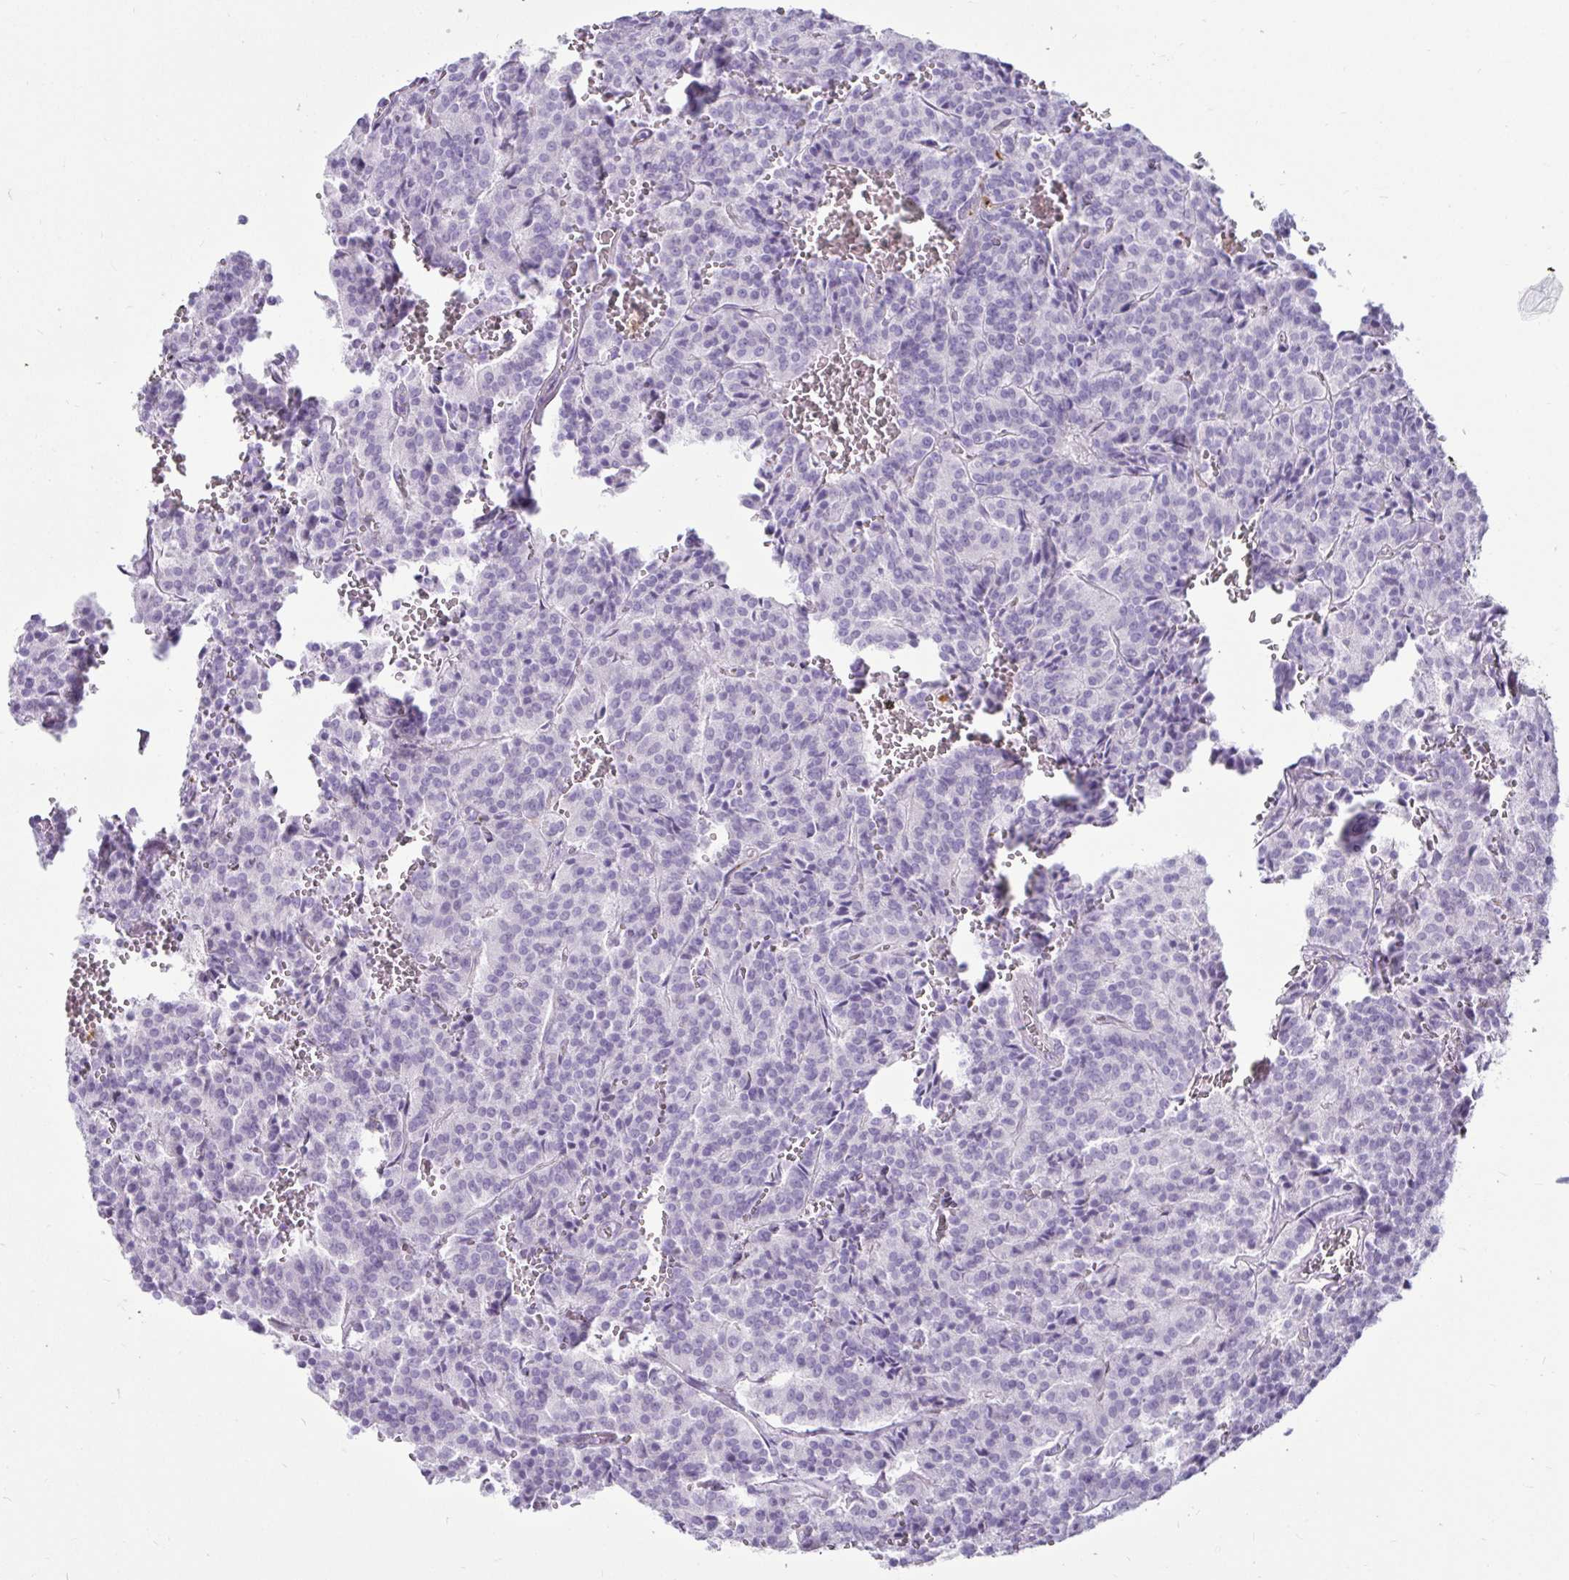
{"staining": {"intensity": "negative", "quantity": "none", "location": "none"}, "tissue": "carcinoid", "cell_type": "Tumor cells", "image_type": "cancer", "snomed": [{"axis": "morphology", "description": "Carcinoid, malignant, NOS"}, {"axis": "topography", "description": "Lung"}], "caption": "Immunohistochemistry histopathology image of neoplastic tissue: human malignant carcinoid stained with DAB (3,3'-diaminobenzidine) exhibits no significant protein staining in tumor cells.", "gene": "CTSZ", "patient": {"sex": "male", "age": 70}}